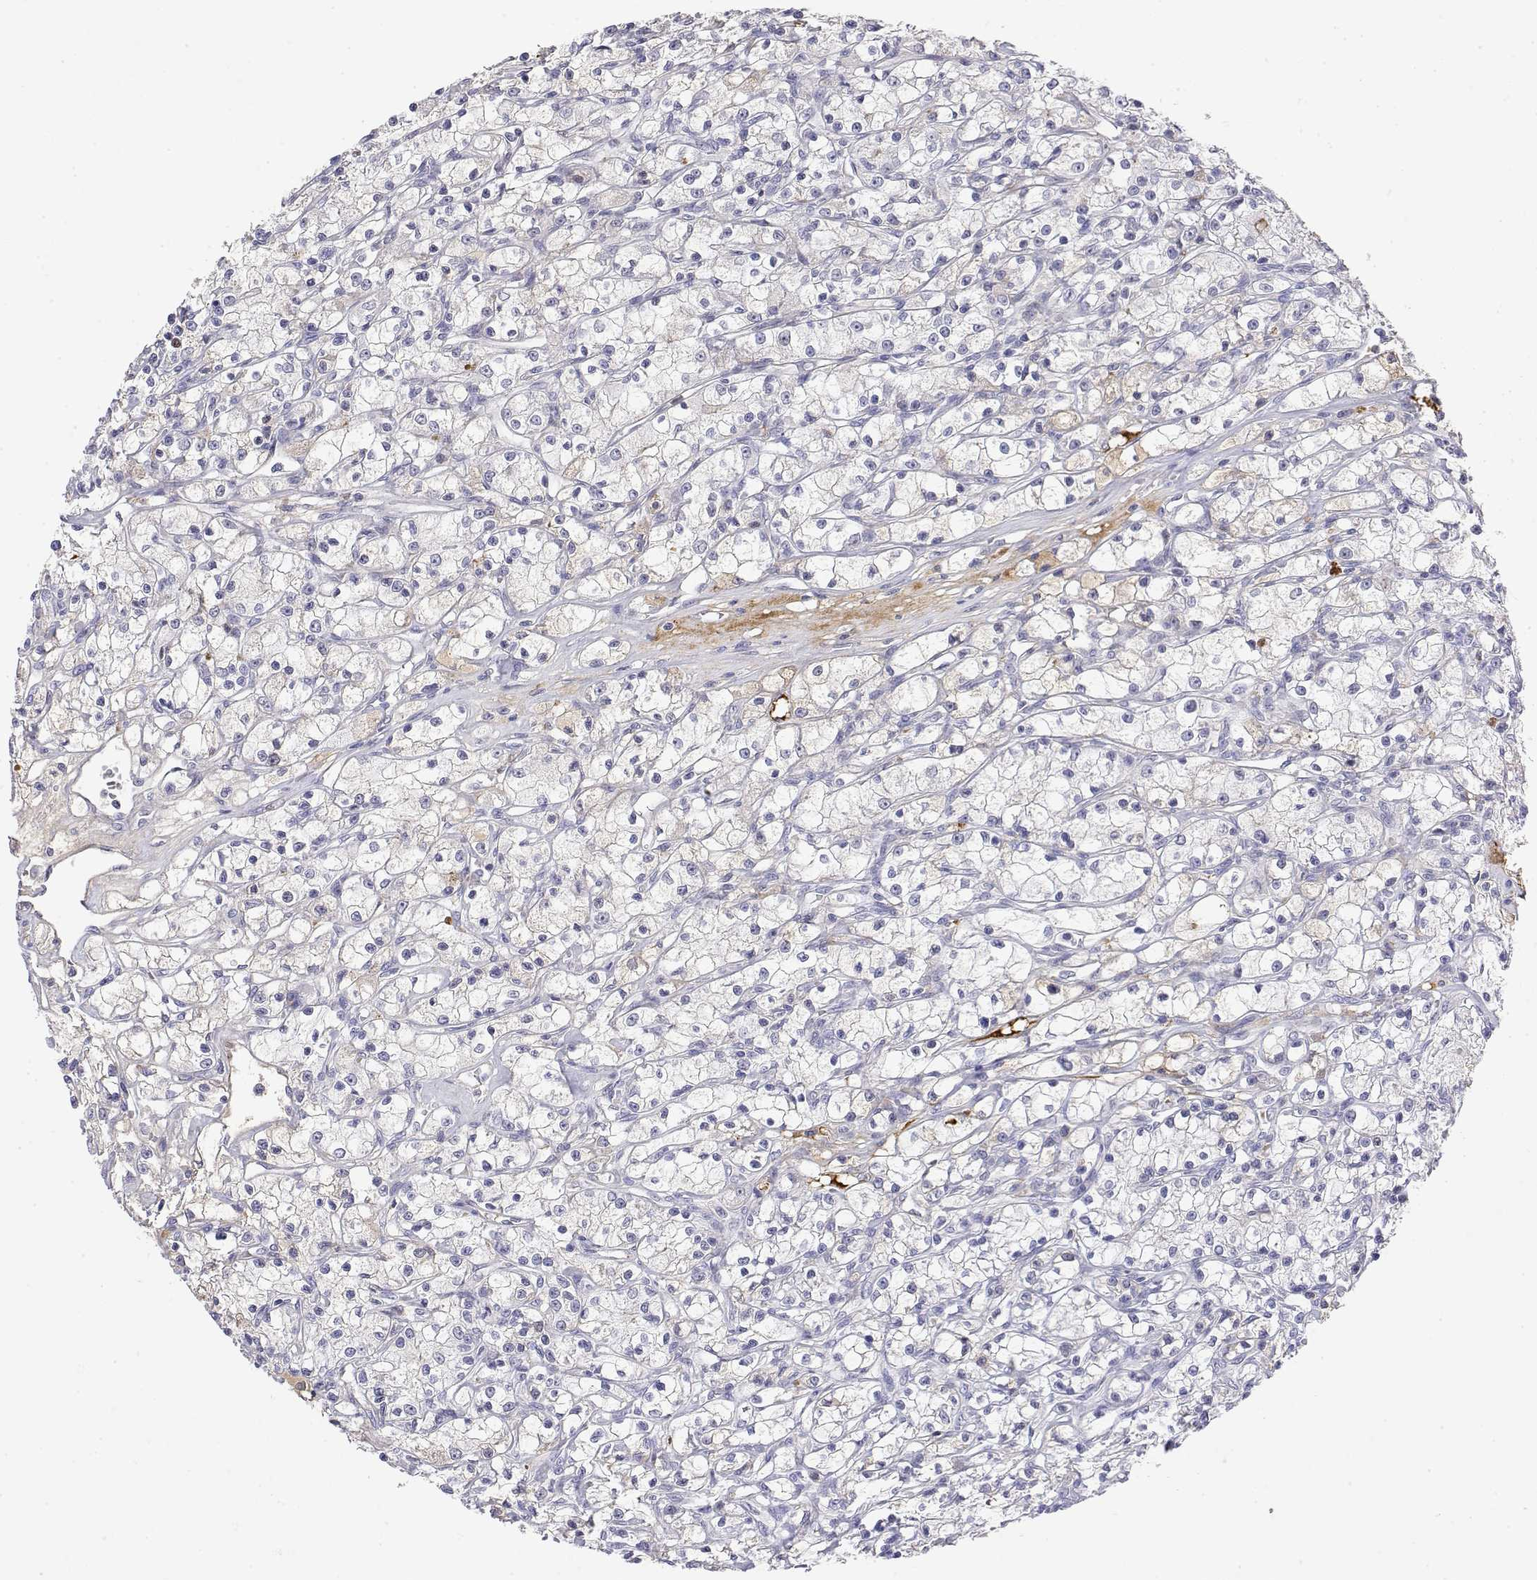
{"staining": {"intensity": "negative", "quantity": "none", "location": "none"}, "tissue": "renal cancer", "cell_type": "Tumor cells", "image_type": "cancer", "snomed": [{"axis": "morphology", "description": "Adenocarcinoma, NOS"}, {"axis": "topography", "description": "Kidney"}], "caption": "Adenocarcinoma (renal) stained for a protein using immunohistochemistry (IHC) demonstrates no expression tumor cells.", "gene": "GGACT", "patient": {"sex": "female", "age": 59}}